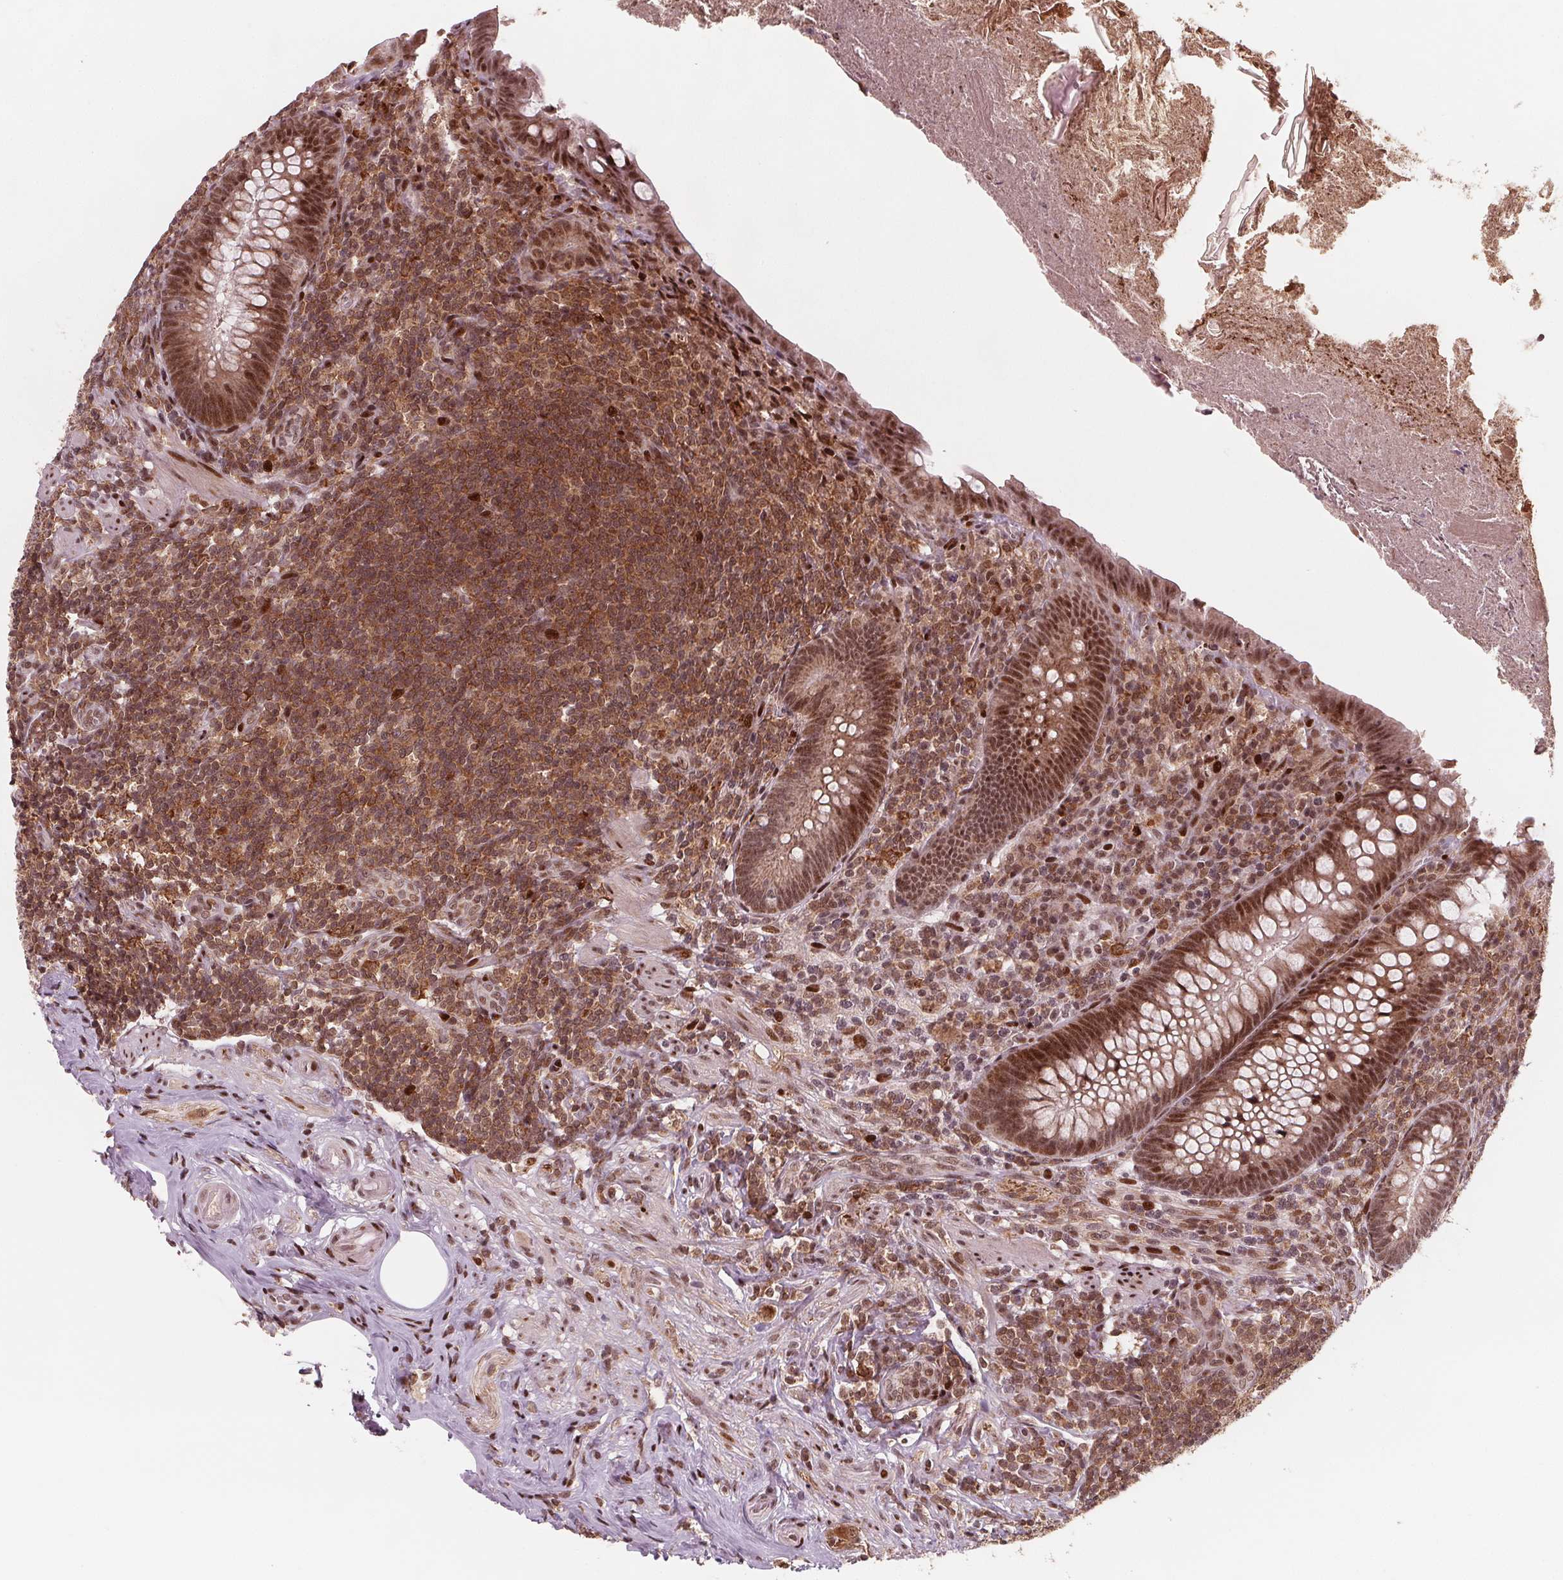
{"staining": {"intensity": "moderate", "quantity": ">75%", "location": "cytoplasmic/membranous,nuclear"}, "tissue": "appendix", "cell_type": "Glandular cells", "image_type": "normal", "snomed": [{"axis": "morphology", "description": "Normal tissue, NOS"}, {"axis": "topography", "description": "Appendix"}], "caption": "A medium amount of moderate cytoplasmic/membranous,nuclear expression is appreciated in about >75% of glandular cells in unremarkable appendix.", "gene": "SNRNP35", "patient": {"sex": "male", "age": 47}}